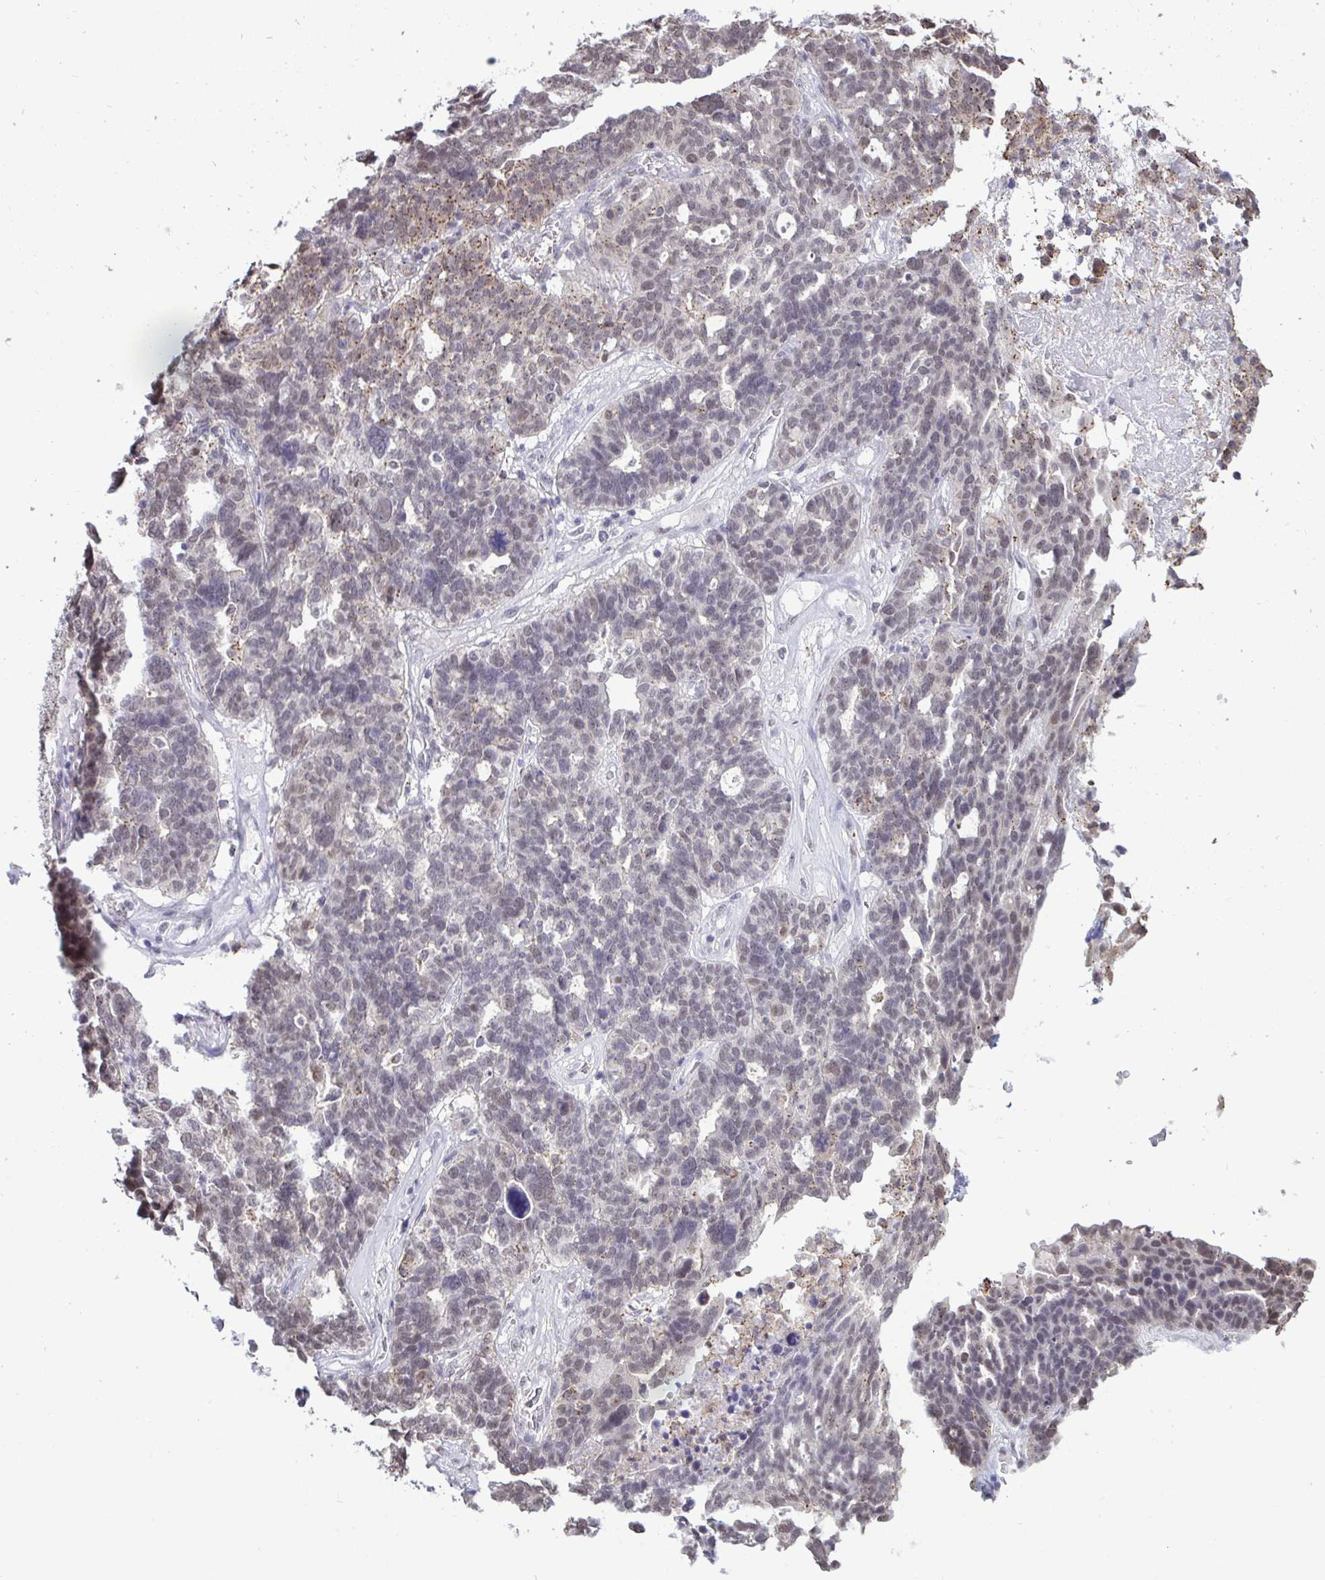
{"staining": {"intensity": "weak", "quantity": "25%-75%", "location": "cytoplasmic/membranous,nuclear"}, "tissue": "ovarian cancer", "cell_type": "Tumor cells", "image_type": "cancer", "snomed": [{"axis": "morphology", "description": "Cystadenocarcinoma, serous, NOS"}, {"axis": "topography", "description": "Ovary"}], "caption": "Ovarian serous cystadenocarcinoma stained with immunohistochemistry displays weak cytoplasmic/membranous and nuclear staining in about 25%-75% of tumor cells.", "gene": "PUF60", "patient": {"sex": "female", "age": 59}}